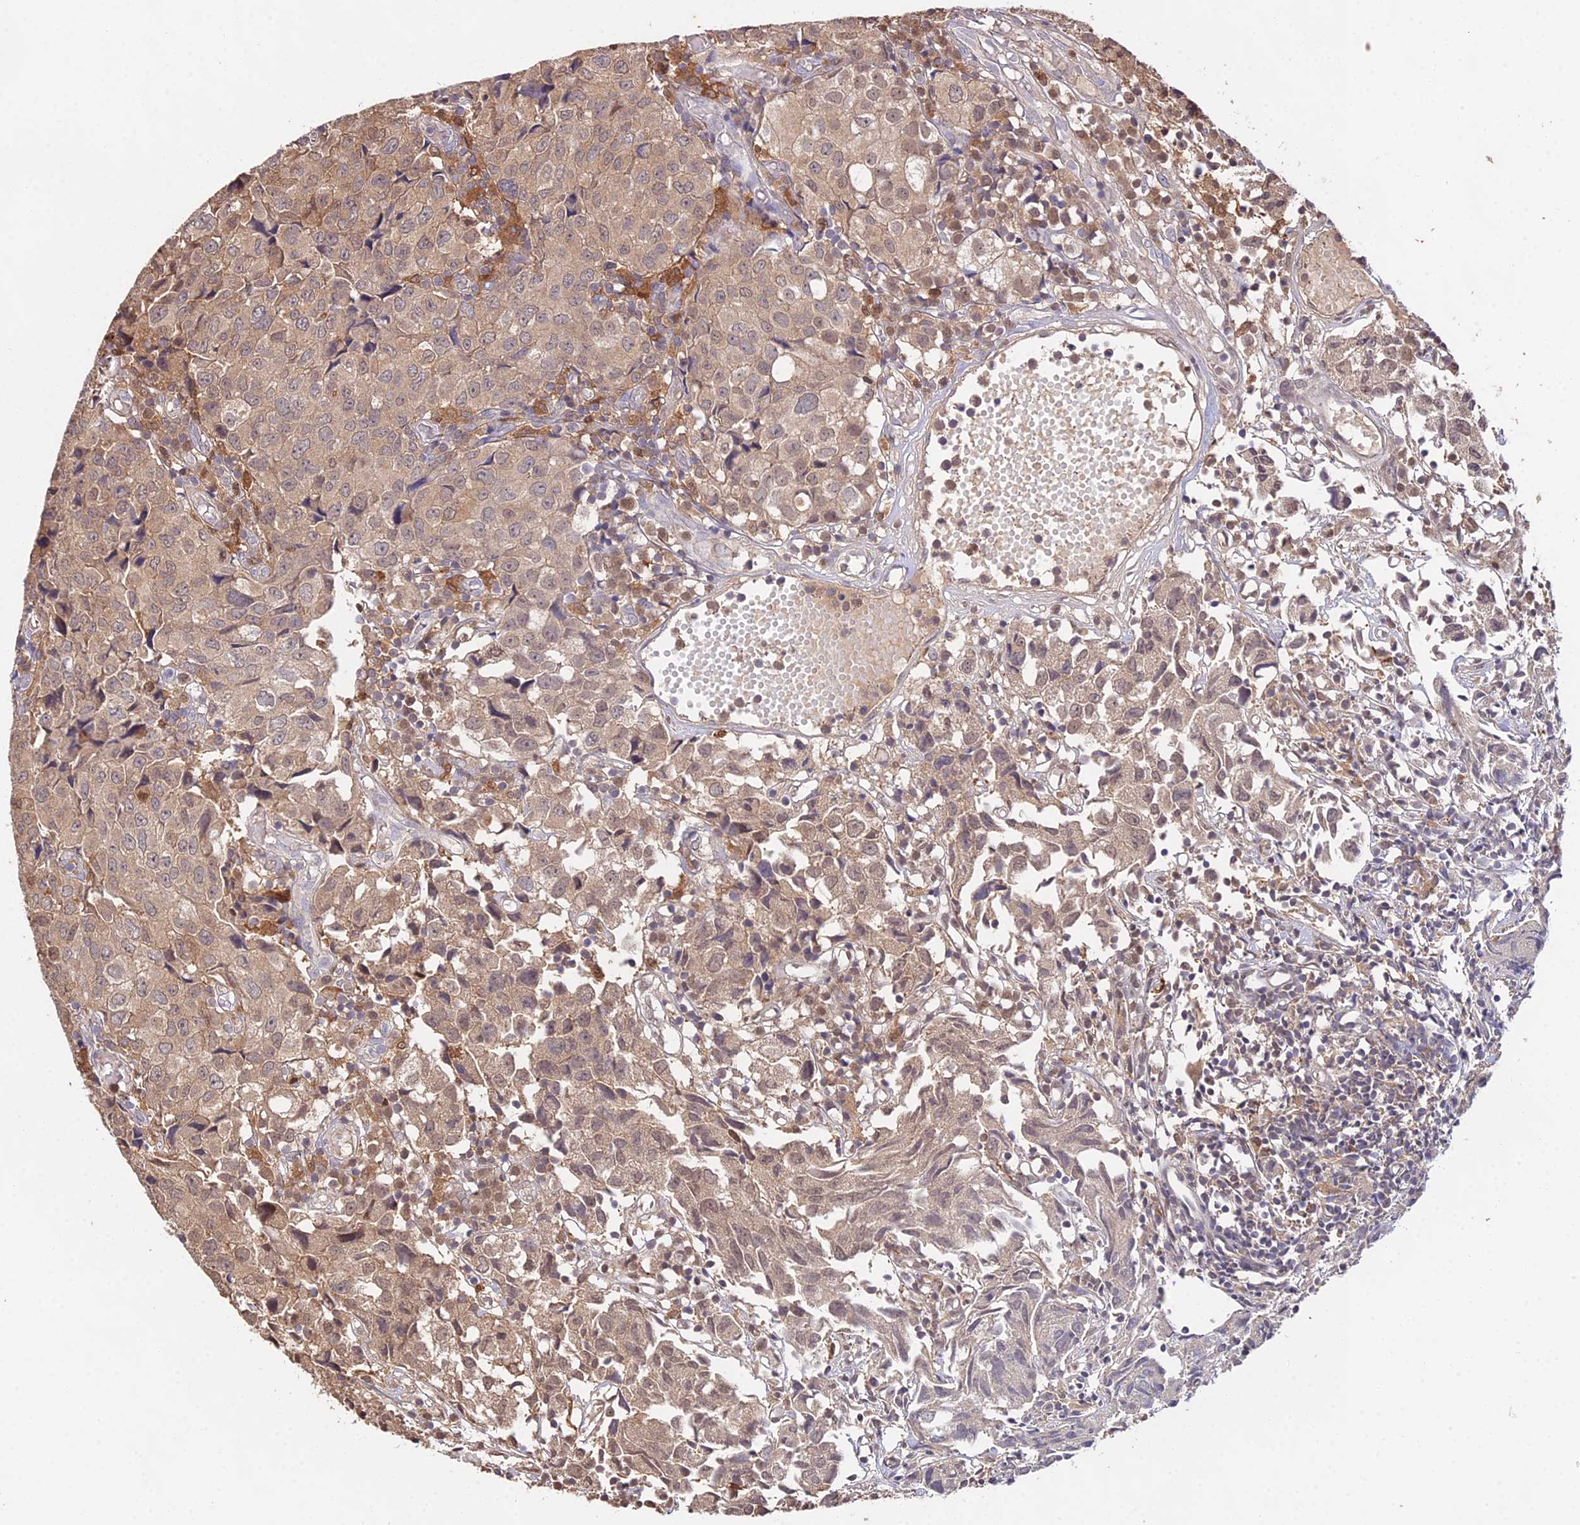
{"staining": {"intensity": "moderate", "quantity": ">75%", "location": "cytoplasmic/membranous"}, "tissue": "urothelial cancer", "cell_type": "Tumor cells", "image_type": "cancer", "snomed": [{"axis": "morphology", "description": "Urothelial carcinoma, High grade"}, {"axis": "topography", "description": "Urinary bladder"}], "caption": "Moderate cytoplasmic/membranous expression is present in about >75% of tumor cells in high-grade urothelial carcinoma.", "gene": "FBP1", "patient": {"sex": "female", "age": 75}}